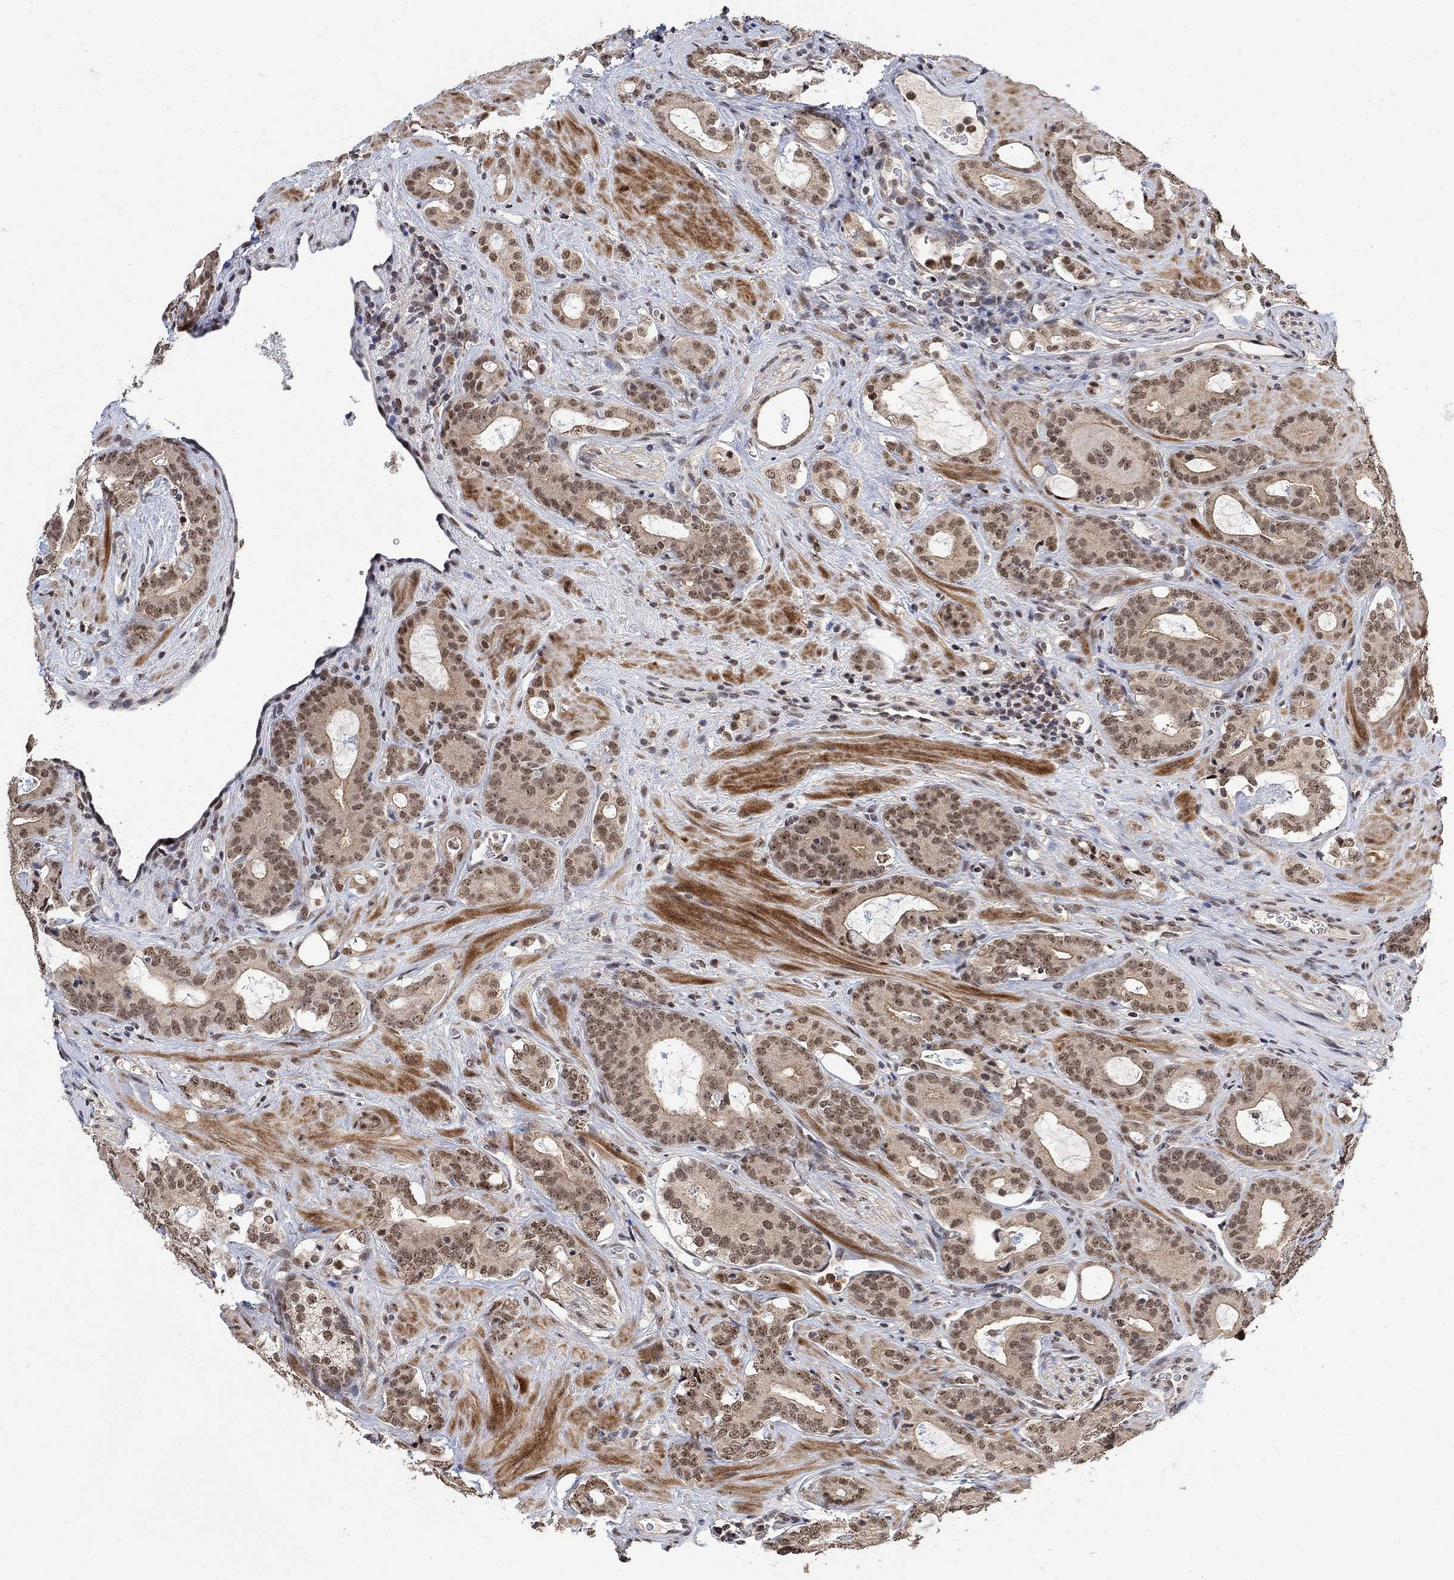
{"staining": {"intensity": "moderate", "quantity": "<25%", "location": "nuclear"}, "tissue": "prostate cancer", "cell_type": "Tumor cells", "image_type": "cancer", "snomed": [{"axis": "morphology", "description": "Adenocarcinoma, NOS"}, {"axis": "topography", "description": "Prostate"}], "caption": "Immunohistochemistry (IHC) (DAB (3,3'-diaminobenzidine)) staining of human prostate cancer shows moderate nuclear protein staining in approximately <25% of tumor cells.", "gene": "E4F1", "patient": {"sex": "male", "age": 55}}